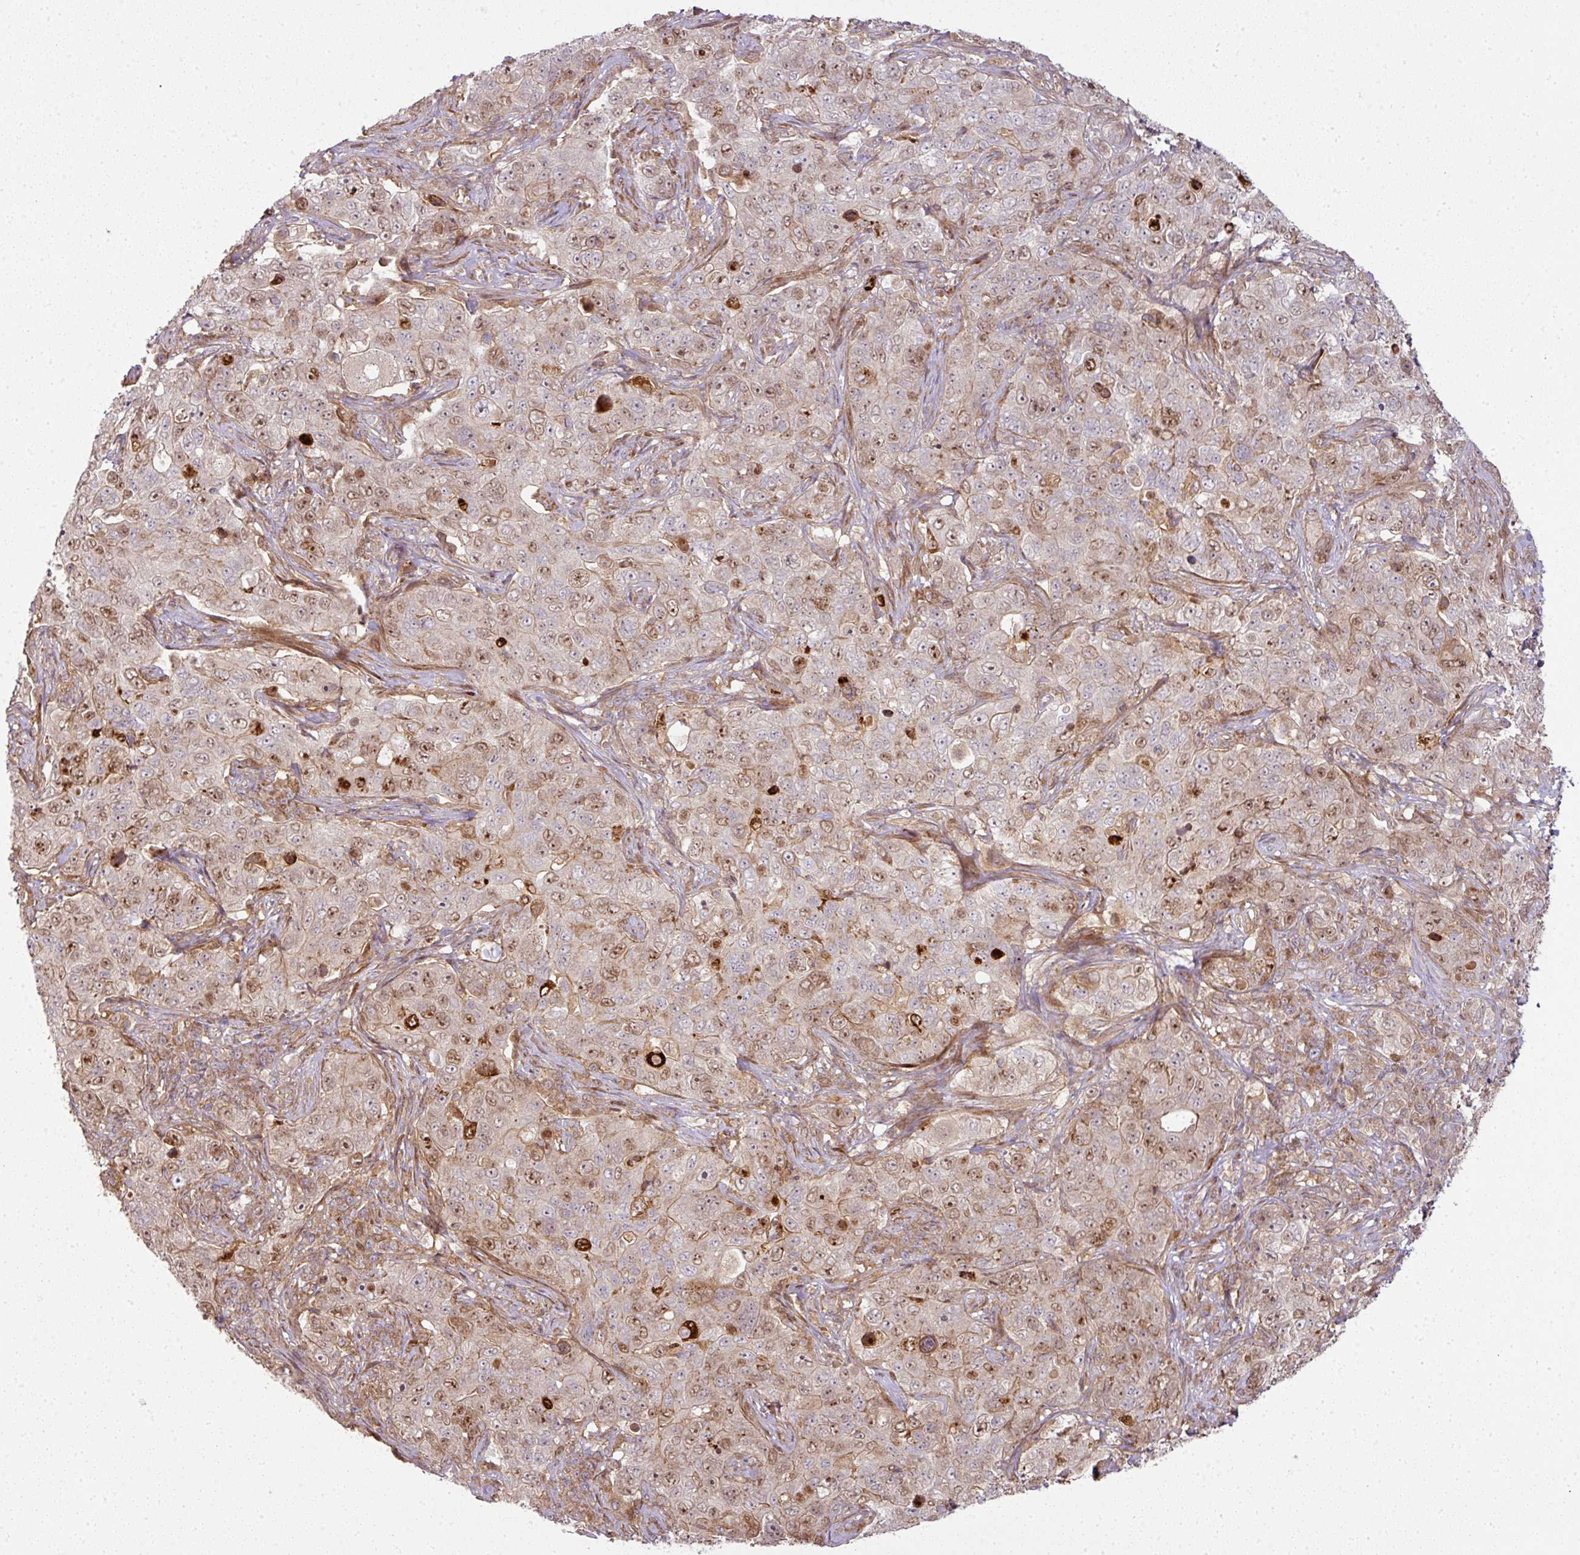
{"staining": {"intensity": "moderate", "quantity": ">75%", "location": "nuclear"}, "tissue": "pancreatic cancer", "cell_type": "Tumor cells", "image_type": "cancer", "snomed": [{"axis": "morphology", "description": "Adenocarcinoma, NOS"}, {"axis": "topography", "description": "Pancreas"}], "caption": "IHC (DAB (3,3'-diaminobenzidine)) staining of pancreatic cancer displays moderate nuclear protein positivity in about >75% of tumor cells.", "gene": "ATAT1", "patient": {"sex": "male", "age": 68}}